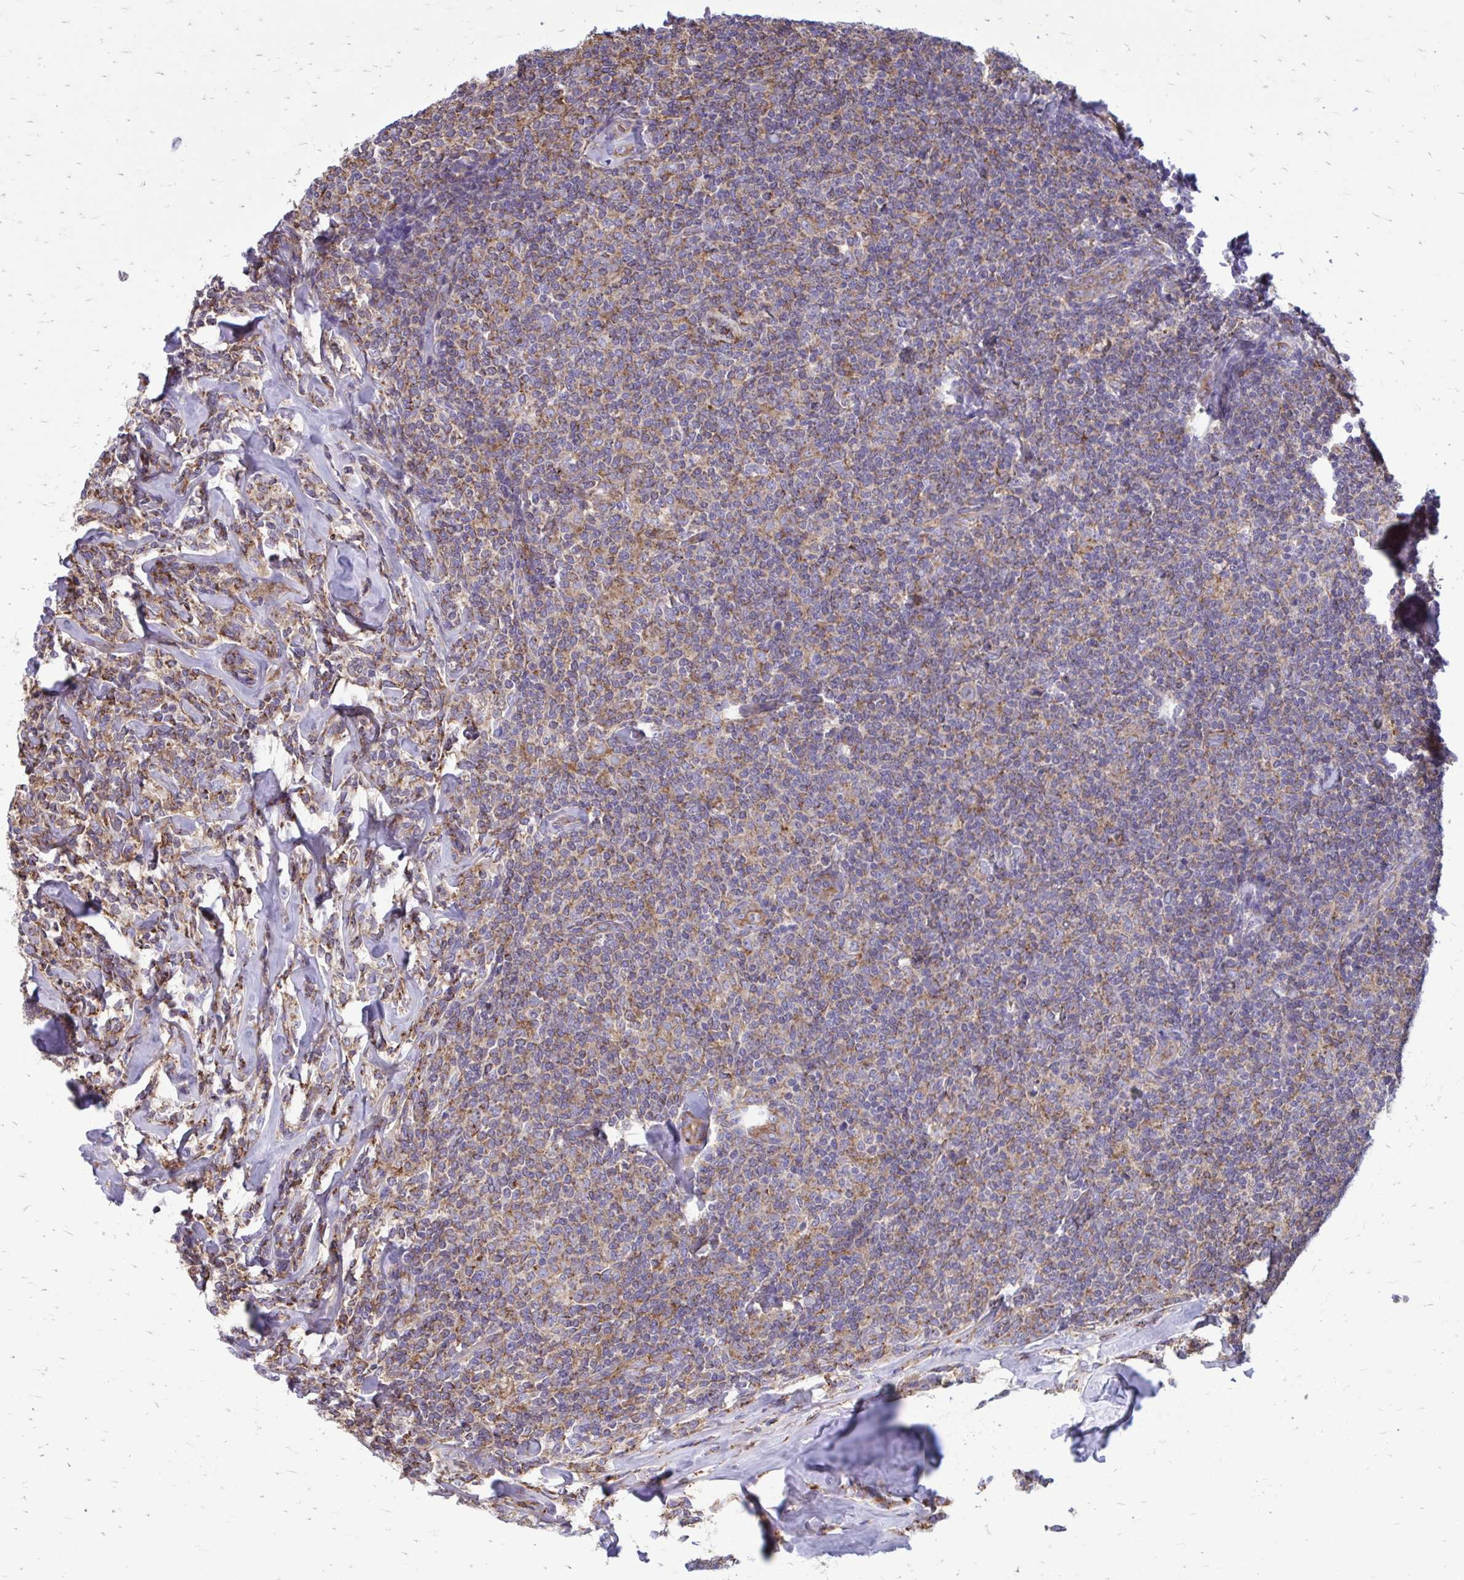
{"staining": {"intensity": "moderate", "quantity": "25%-75%", "location": "cytoplasmic/membranous"}, "tissue": "lymphoma", "cell_type": "Tumor cells", "image_type": "cancer", "snomed": [{"axis": "morphology", "description": "Malignant lymphoma, non-Hodgkin's type, Low grade"}, {"axis": "topography", "description": "Lymph node"}], "caption": "IHC of malignant lymphoma, non-Hodgkin's type (low-grade) exhibits medium levels of moderate cytoplasmic/membranous staining in approximately 25%-75% of tumor cells.", "gene": "CLTA", "patient": {"sex": "female", "age": 56}}